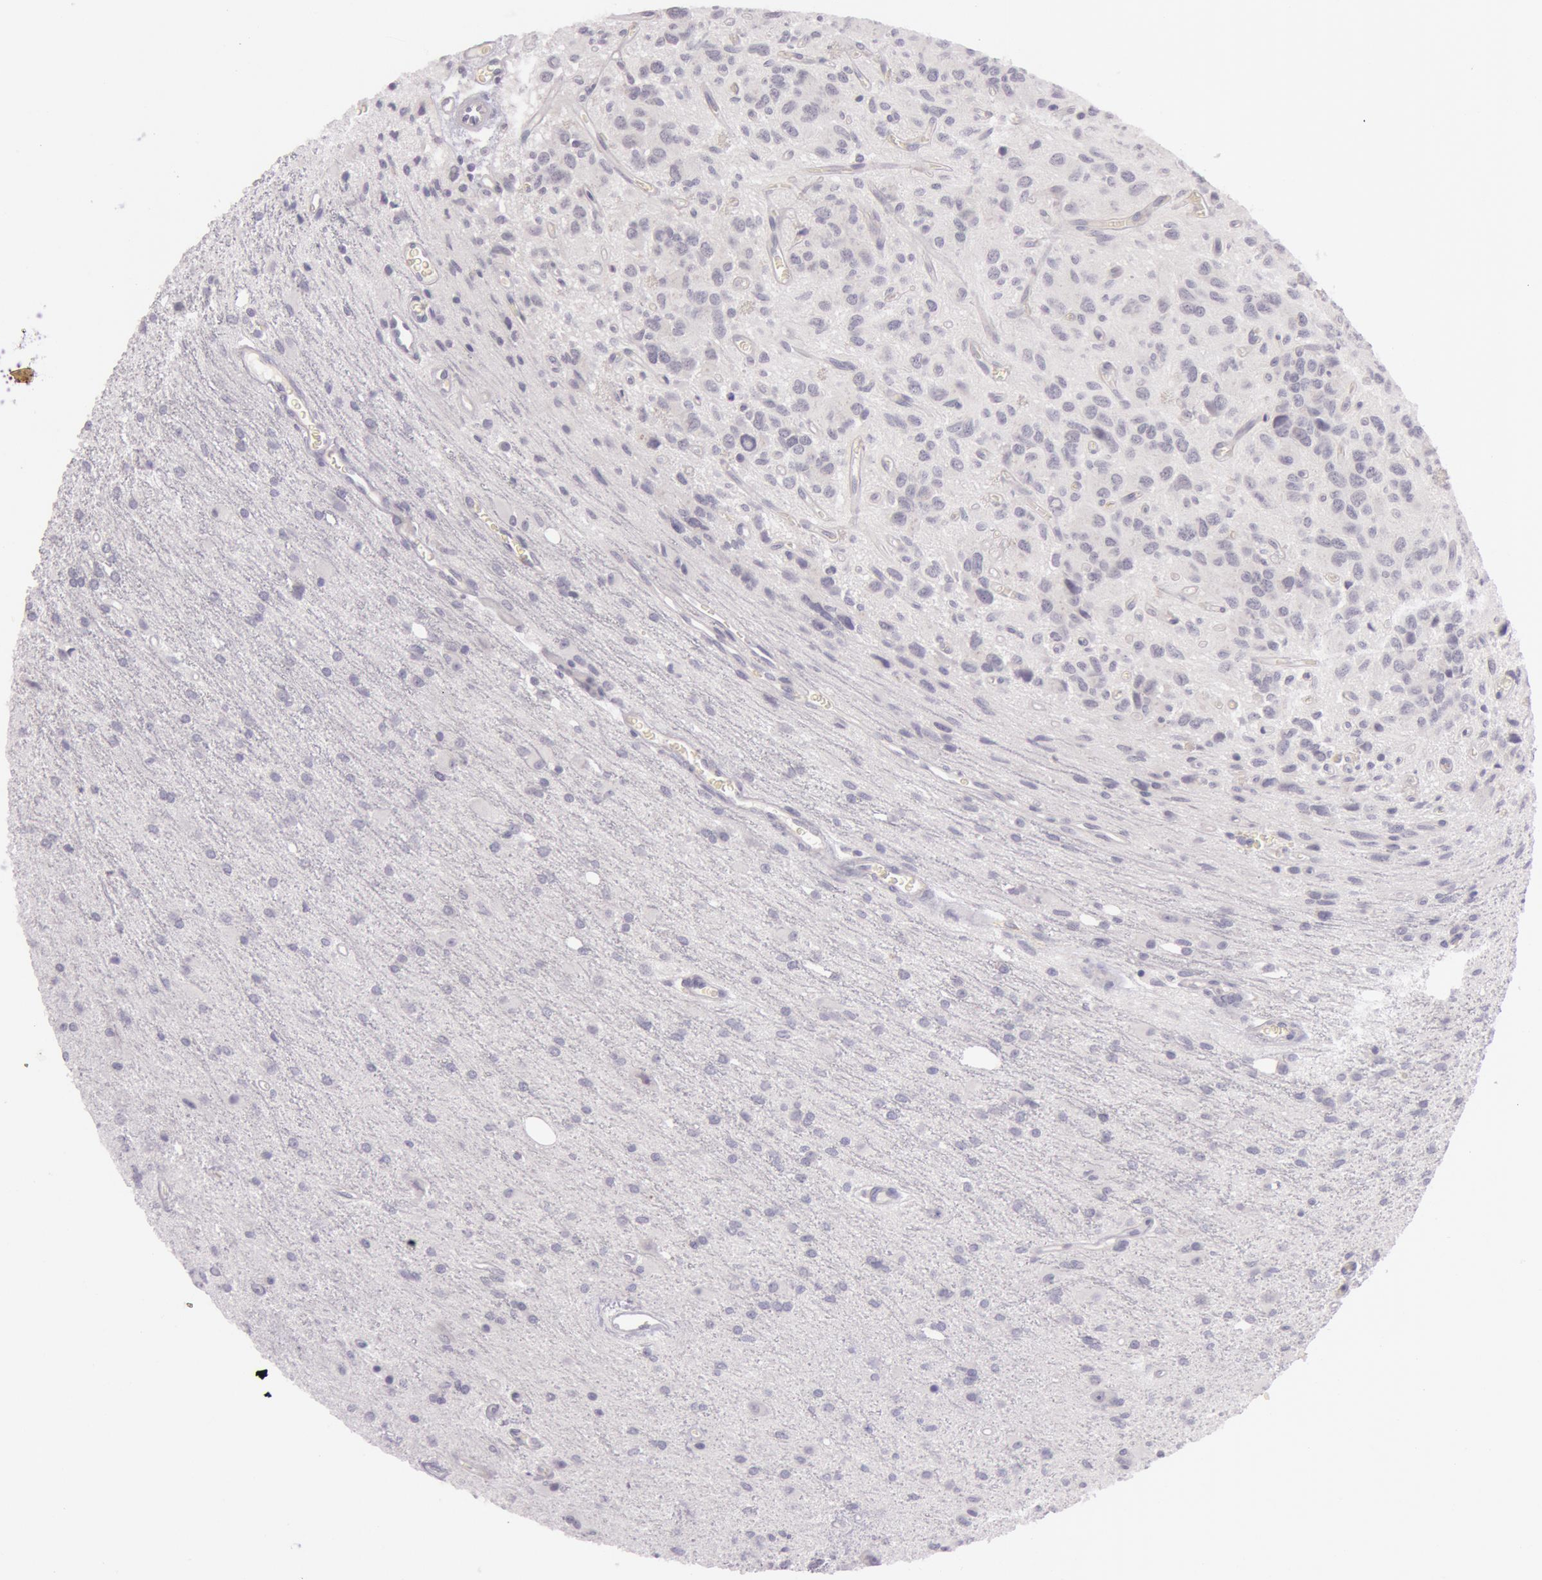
{"staining": {"intensity": "negative", "quantity": "none", "location": "none"}, "tissue": "glioma", "cell_type": "Tumor cells", "image_type": "cancer", "snomed": [{"axis": "morphology", "description": "Glioma, malignant, Low grade"}, {"axis": "topography", "description": "Brain"}], "caption": "This histopathology image is of glioma stained with IHC to label a protein in brown with the nuclei are counter-stained blue. There is no expression in tumor cells.", "gene": "RBMY1F", "patient": {"sex": "female", "age": 15}}